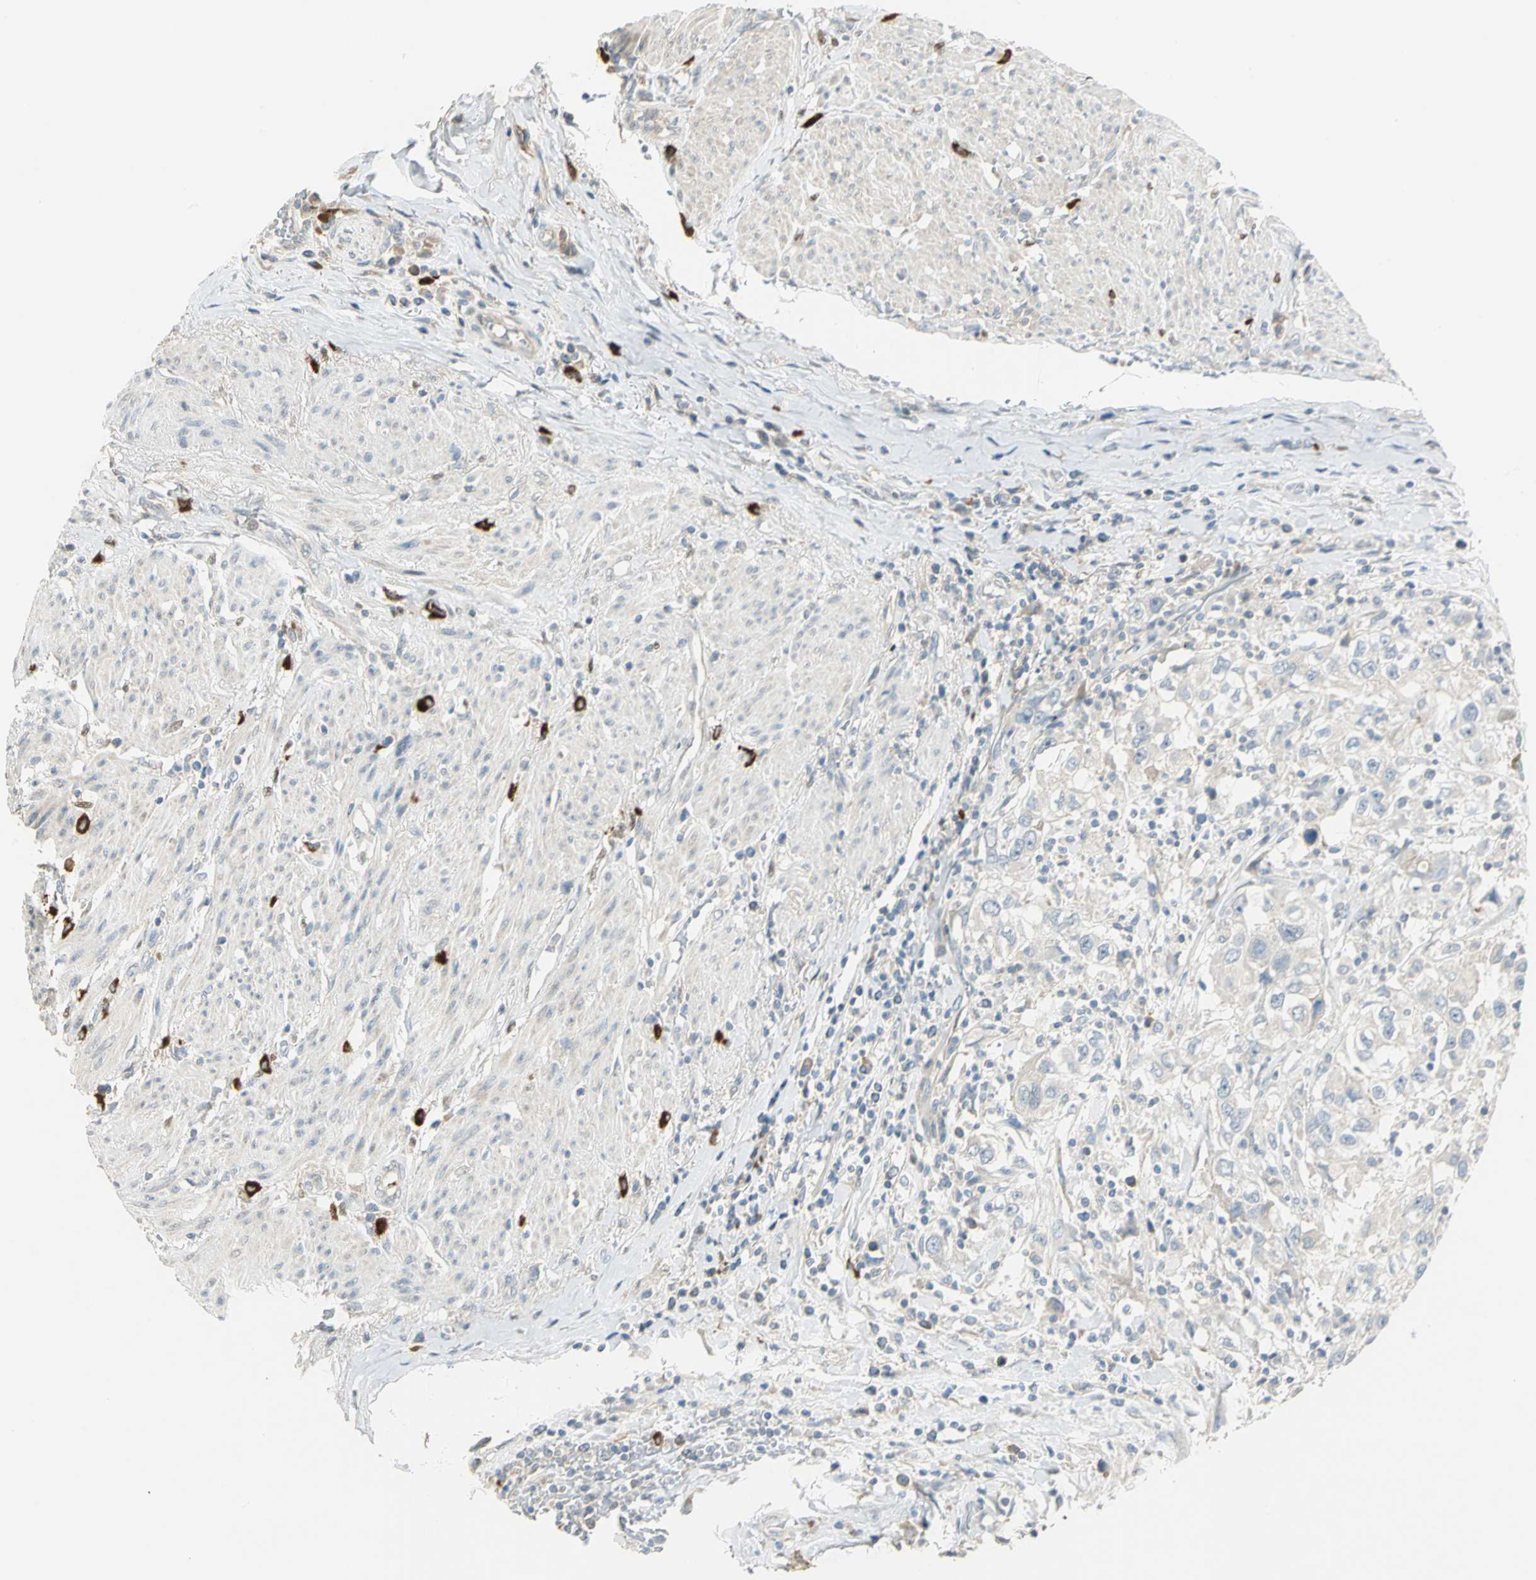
{"staining": {"intensity": "weak", "quantity": "<25%", "location": "cytoplasmic/membranous"}, "tissue": "urothelial cancer", "cell_type": "Tumor cells", "image_type": "cancer", "snomed": [{"axis": "morphology", "description": "Urothelial carcinoma, High grade"}, {"axis": "topography", "description": "Urinary bladder"}], "caption": "This micrograph is of high-grade urothelial carcinoma stained with immunohistochemistry to label a protein in brown with the nuclei are counter-stained blue. There is no positivity in tumor cells.", "gene": "PROC", "patient": {"sex": "female", "age": 80}}